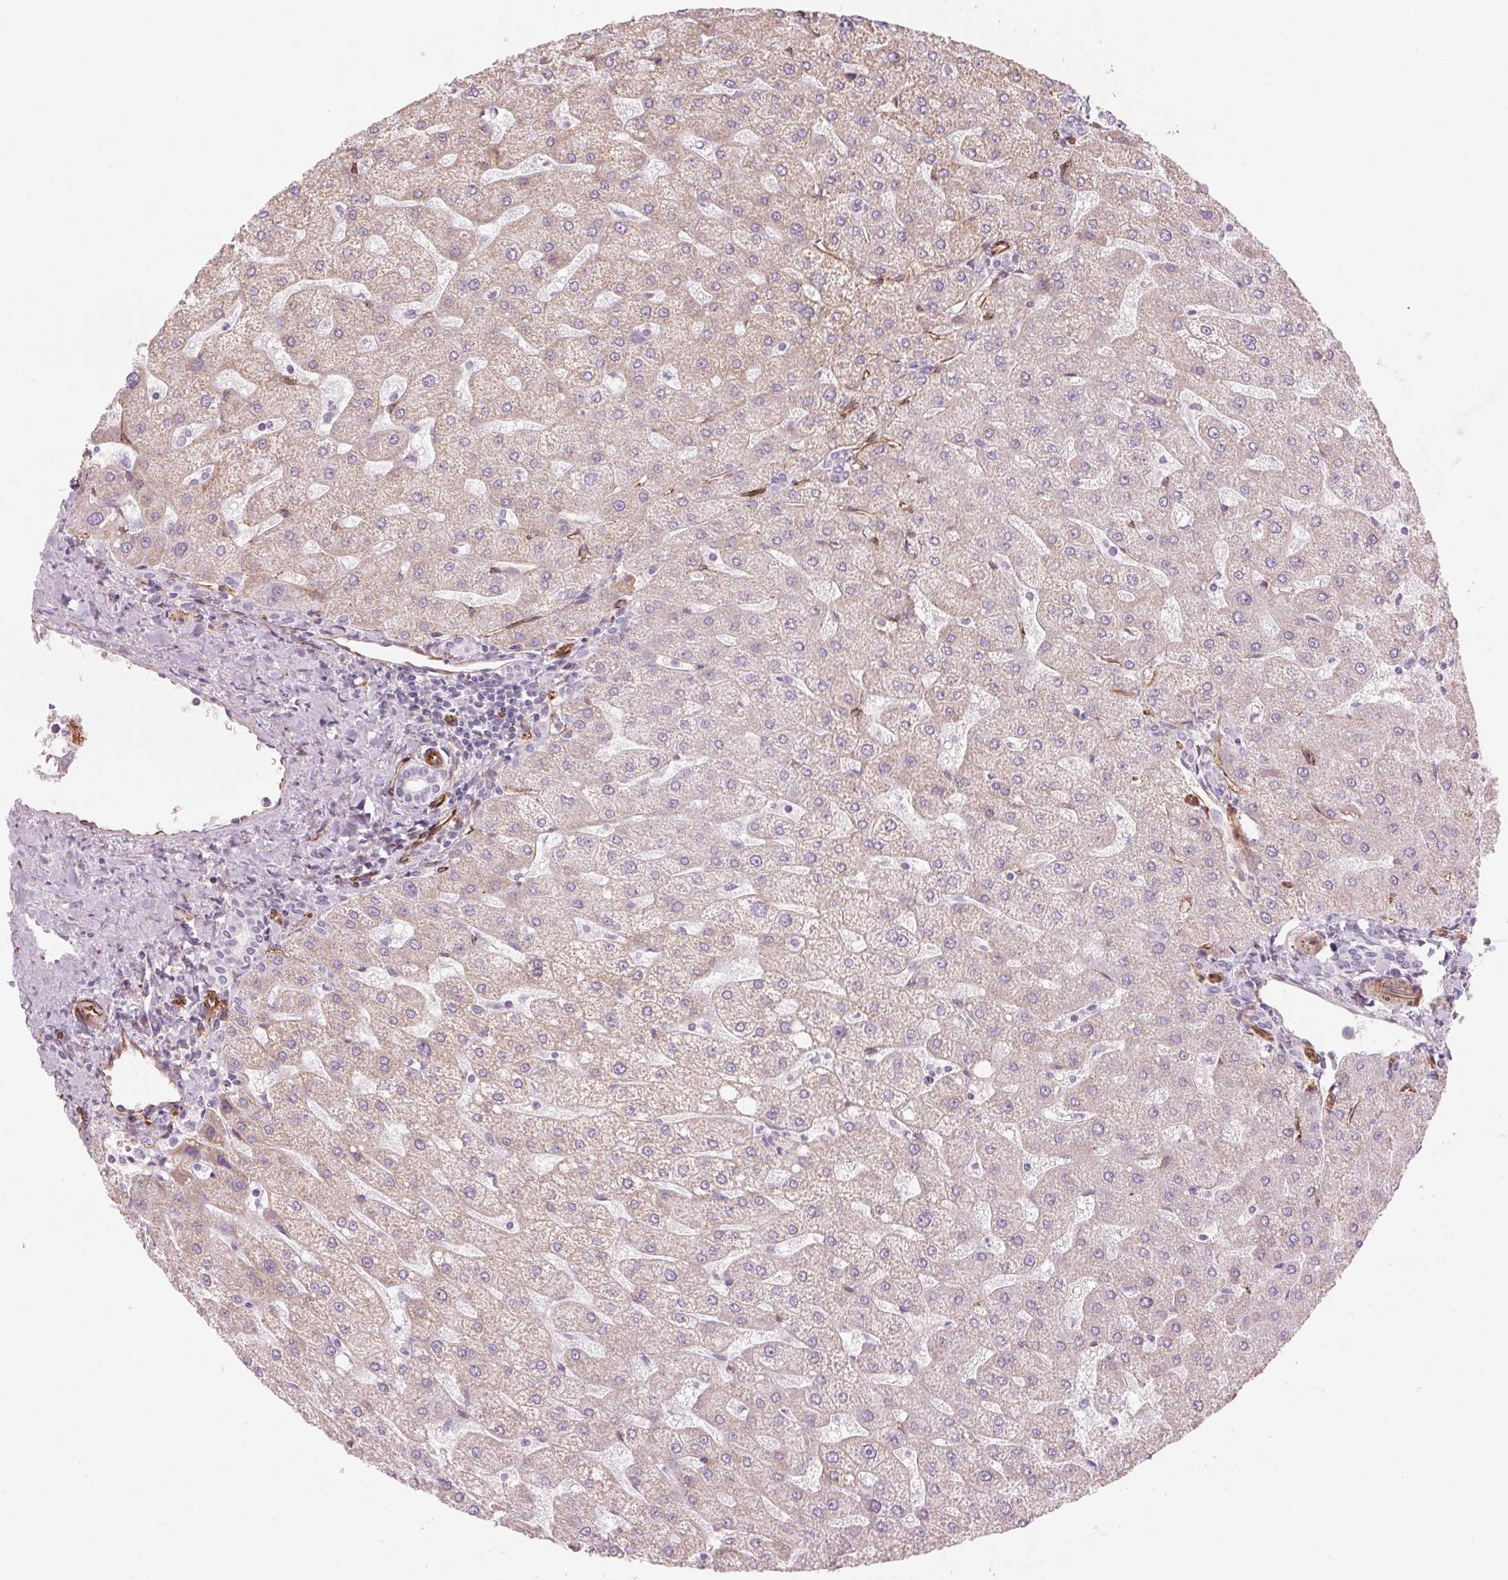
{"staining": {"intensity": "negative", "quantity": "none", "location": "none"}, "tissue": "liver", "cell_type": "Cholangiocytes", "image_type": "normal", "snomed": [{"axis": "morphology", "description": "Normal tissue, NOS"}, {"axis": "topography", "description": "Liver"}], "caption": "IHC of normal liver displays no expression in cholangiocytes. (DAB (3,3'-diaminobenzidine) immunohistochemistry (IHC), high magnification).", "gene": "CLPS", "patient": {"sex": "male", "age": 67}}